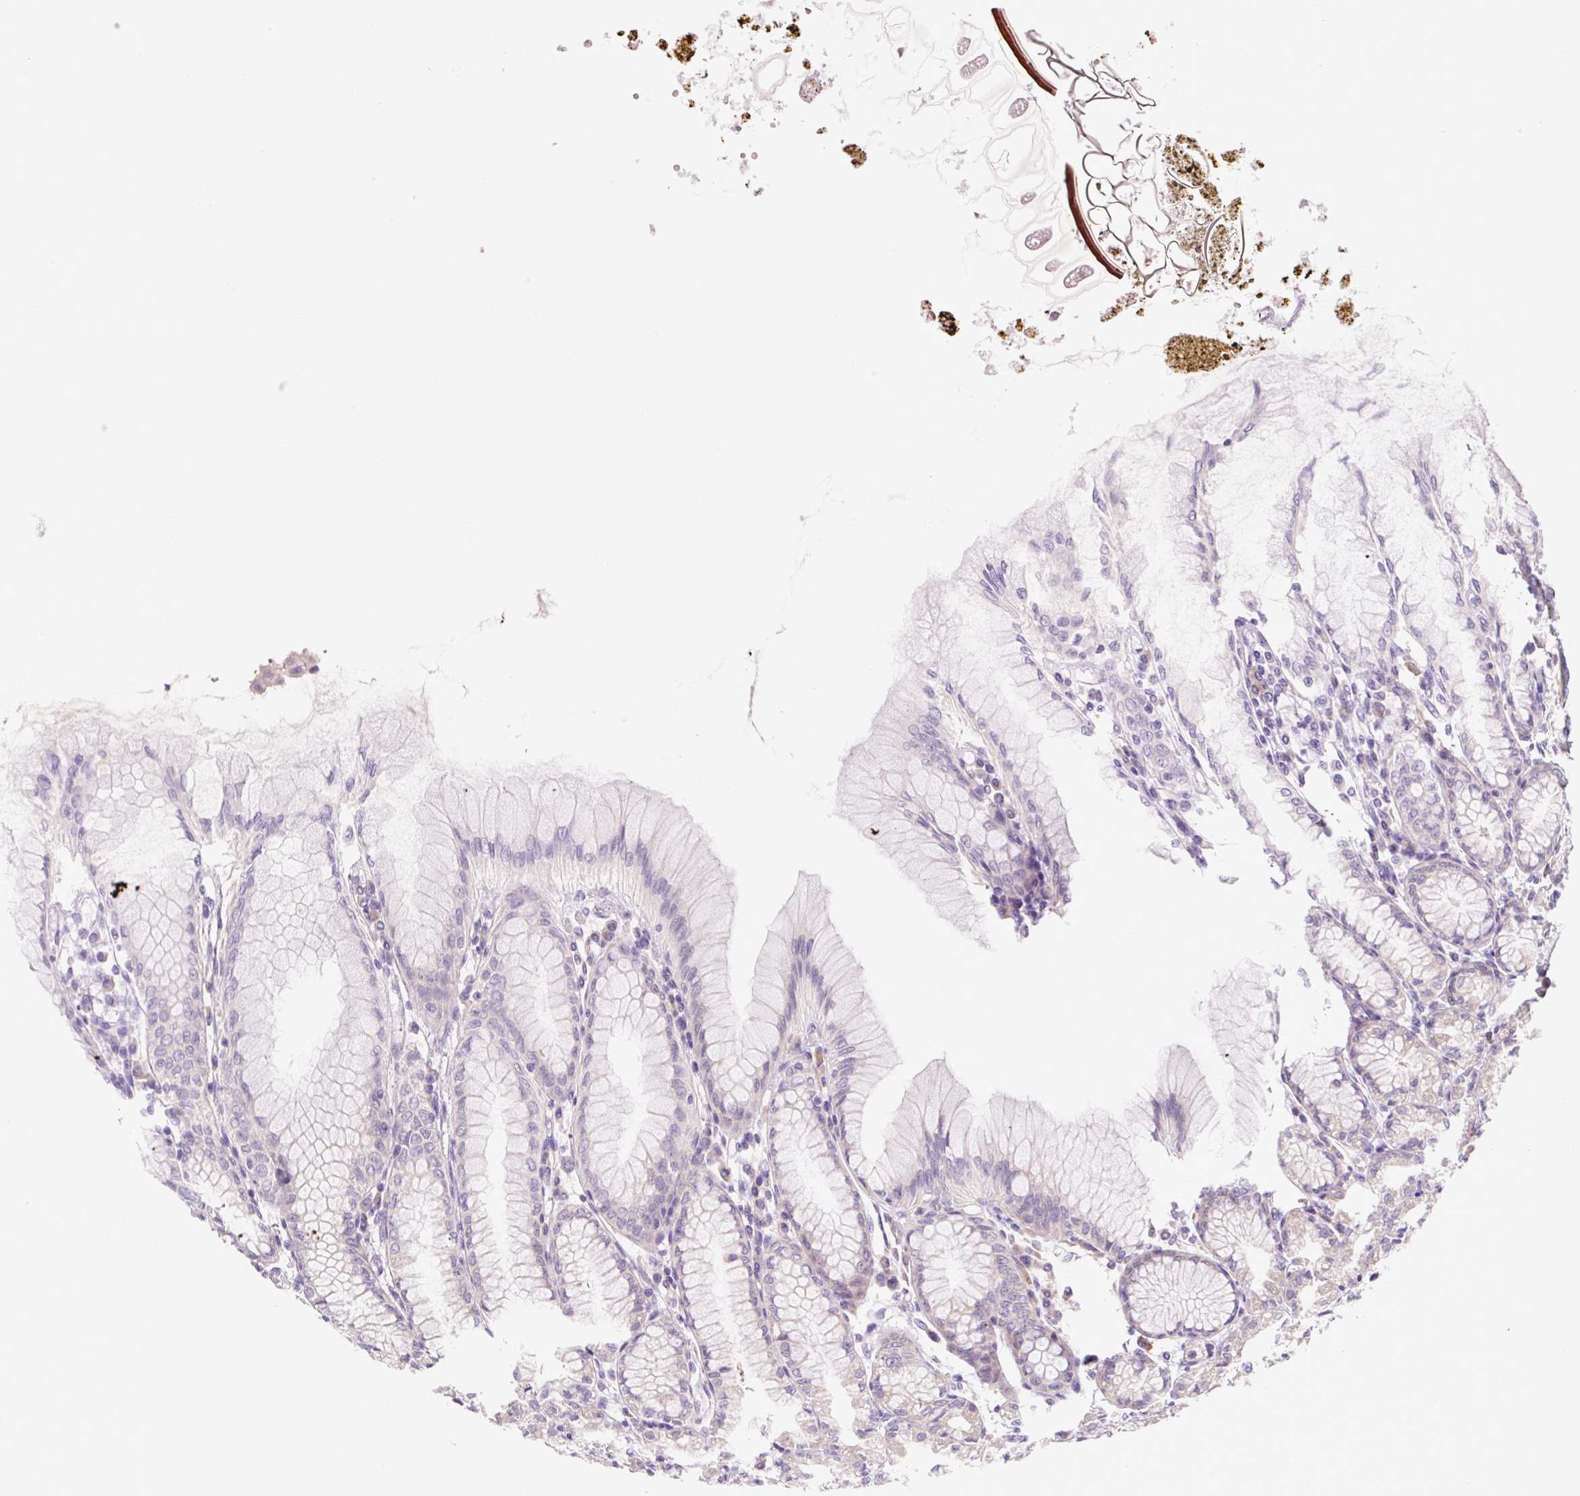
{"staining": {"intensity": "moderate", "quantity": "<25%", "location": "cytoplasmic/membranous"}, "tissue": "stomach", "cell_type": "Glandular cells", "image_type": "normal", "snomed": [{"axis": "morphology", "description": "Normal tissue, NOS"}, {"axis": "topography", "description": "Stomach"}], "caption": "A high-resolution micrograph shows IHC staining of unremarkable stomach, which reveals moderate cytoplasmic/membranous expression in approximately <25% of glandular cells.", "gene": "CELF6", "patient": {"sex": "female", "age": 57}}